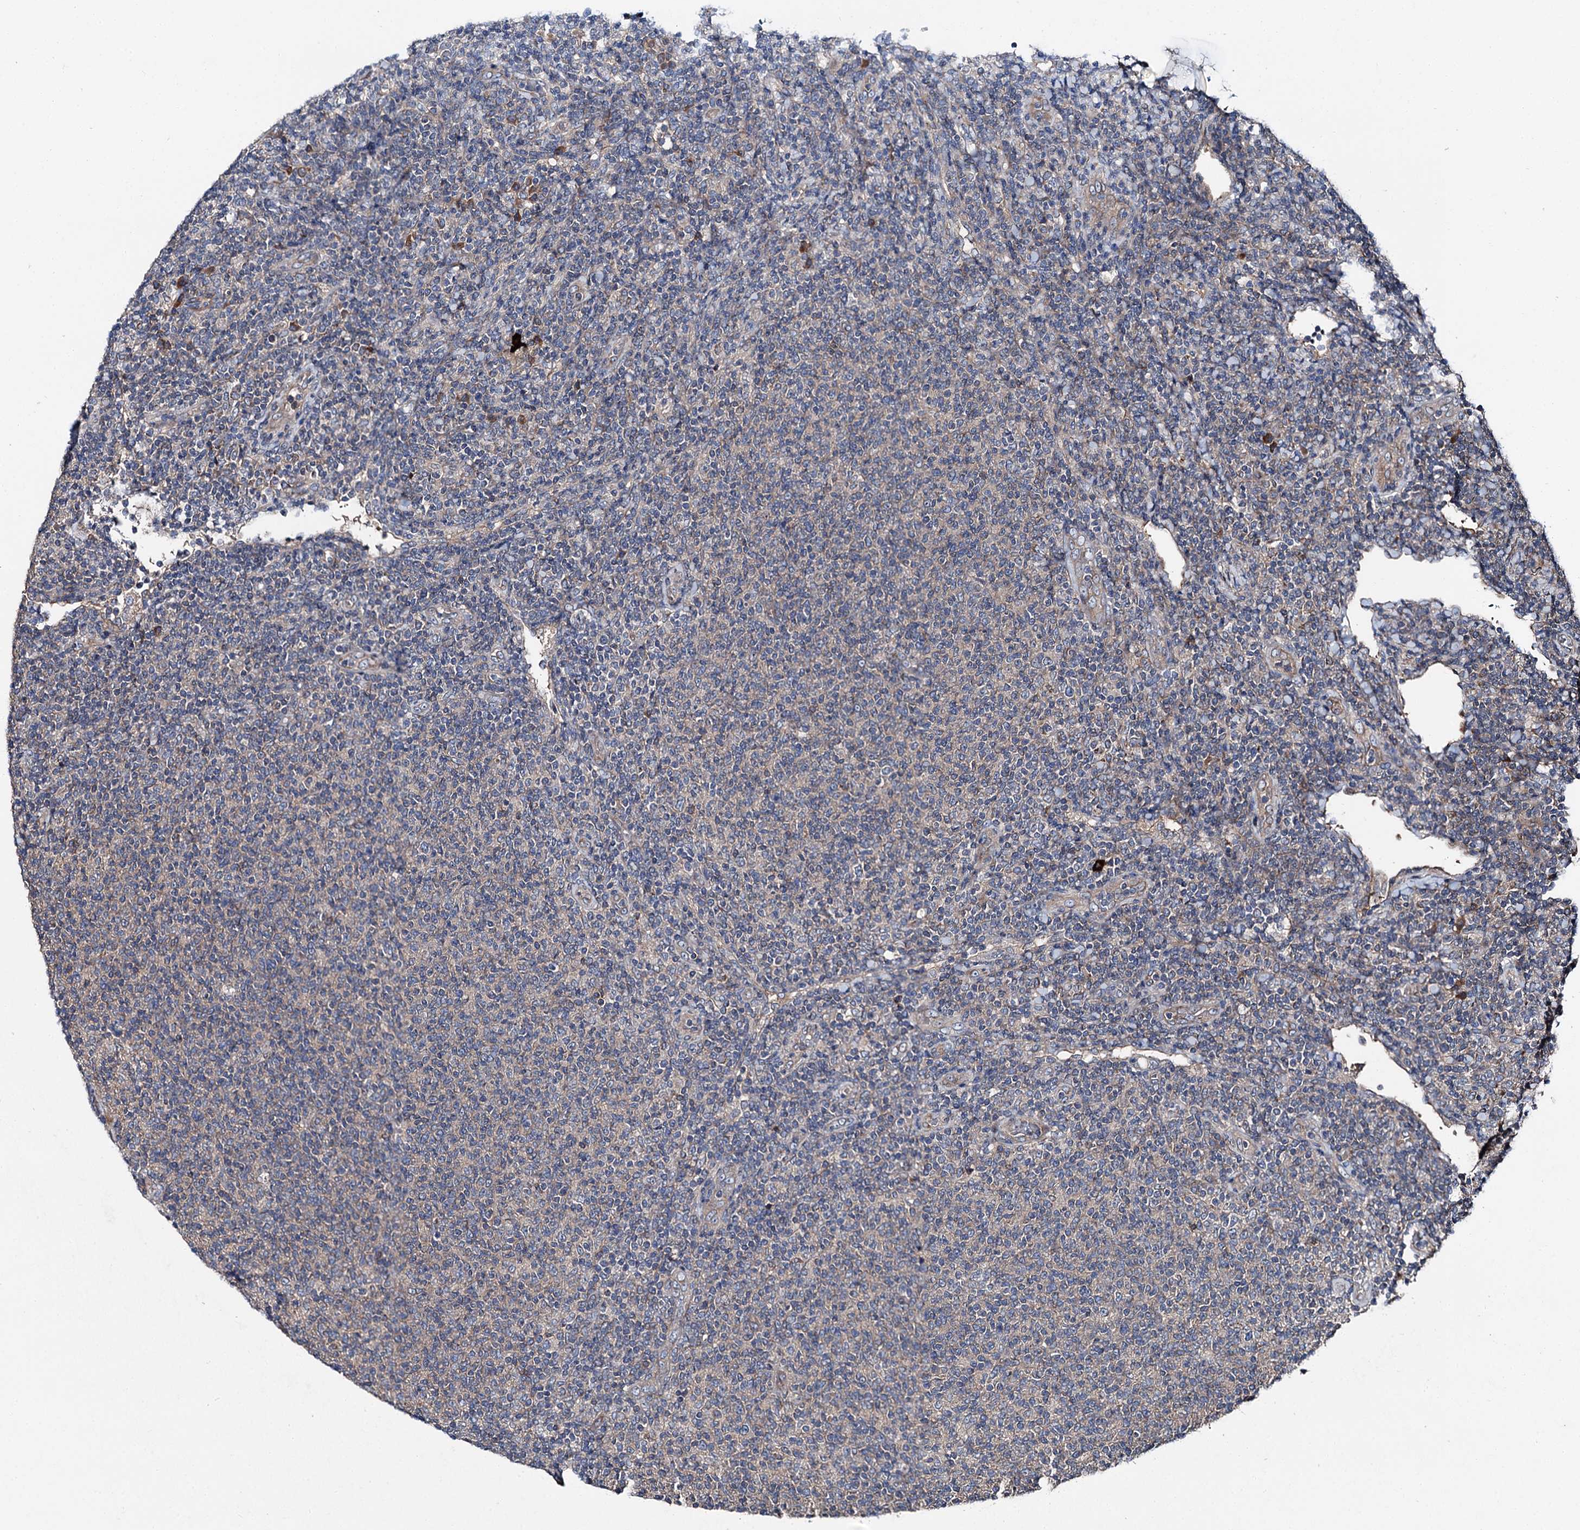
{"staining": {"intensity": "negative", "quantity": "none", "location": "none"}, "tissue": "lymphoma", "cell_type": "Tumor cells", "image_type": "cancer", "snomed": [{"axis": "morphology", "description": "Malignant lymphoma, non-Hodgkin's type, Low grade"}, {"axis": "topography", "description": "Lymph node"}], "caption": "This is an IHC micrograph of malignant lymphoma, non-Hodgkin's type (low-grade). There is no expression in tumor cells.", "gene": "SLC22A25", "patient": {"sex": "male", "age": 66}}